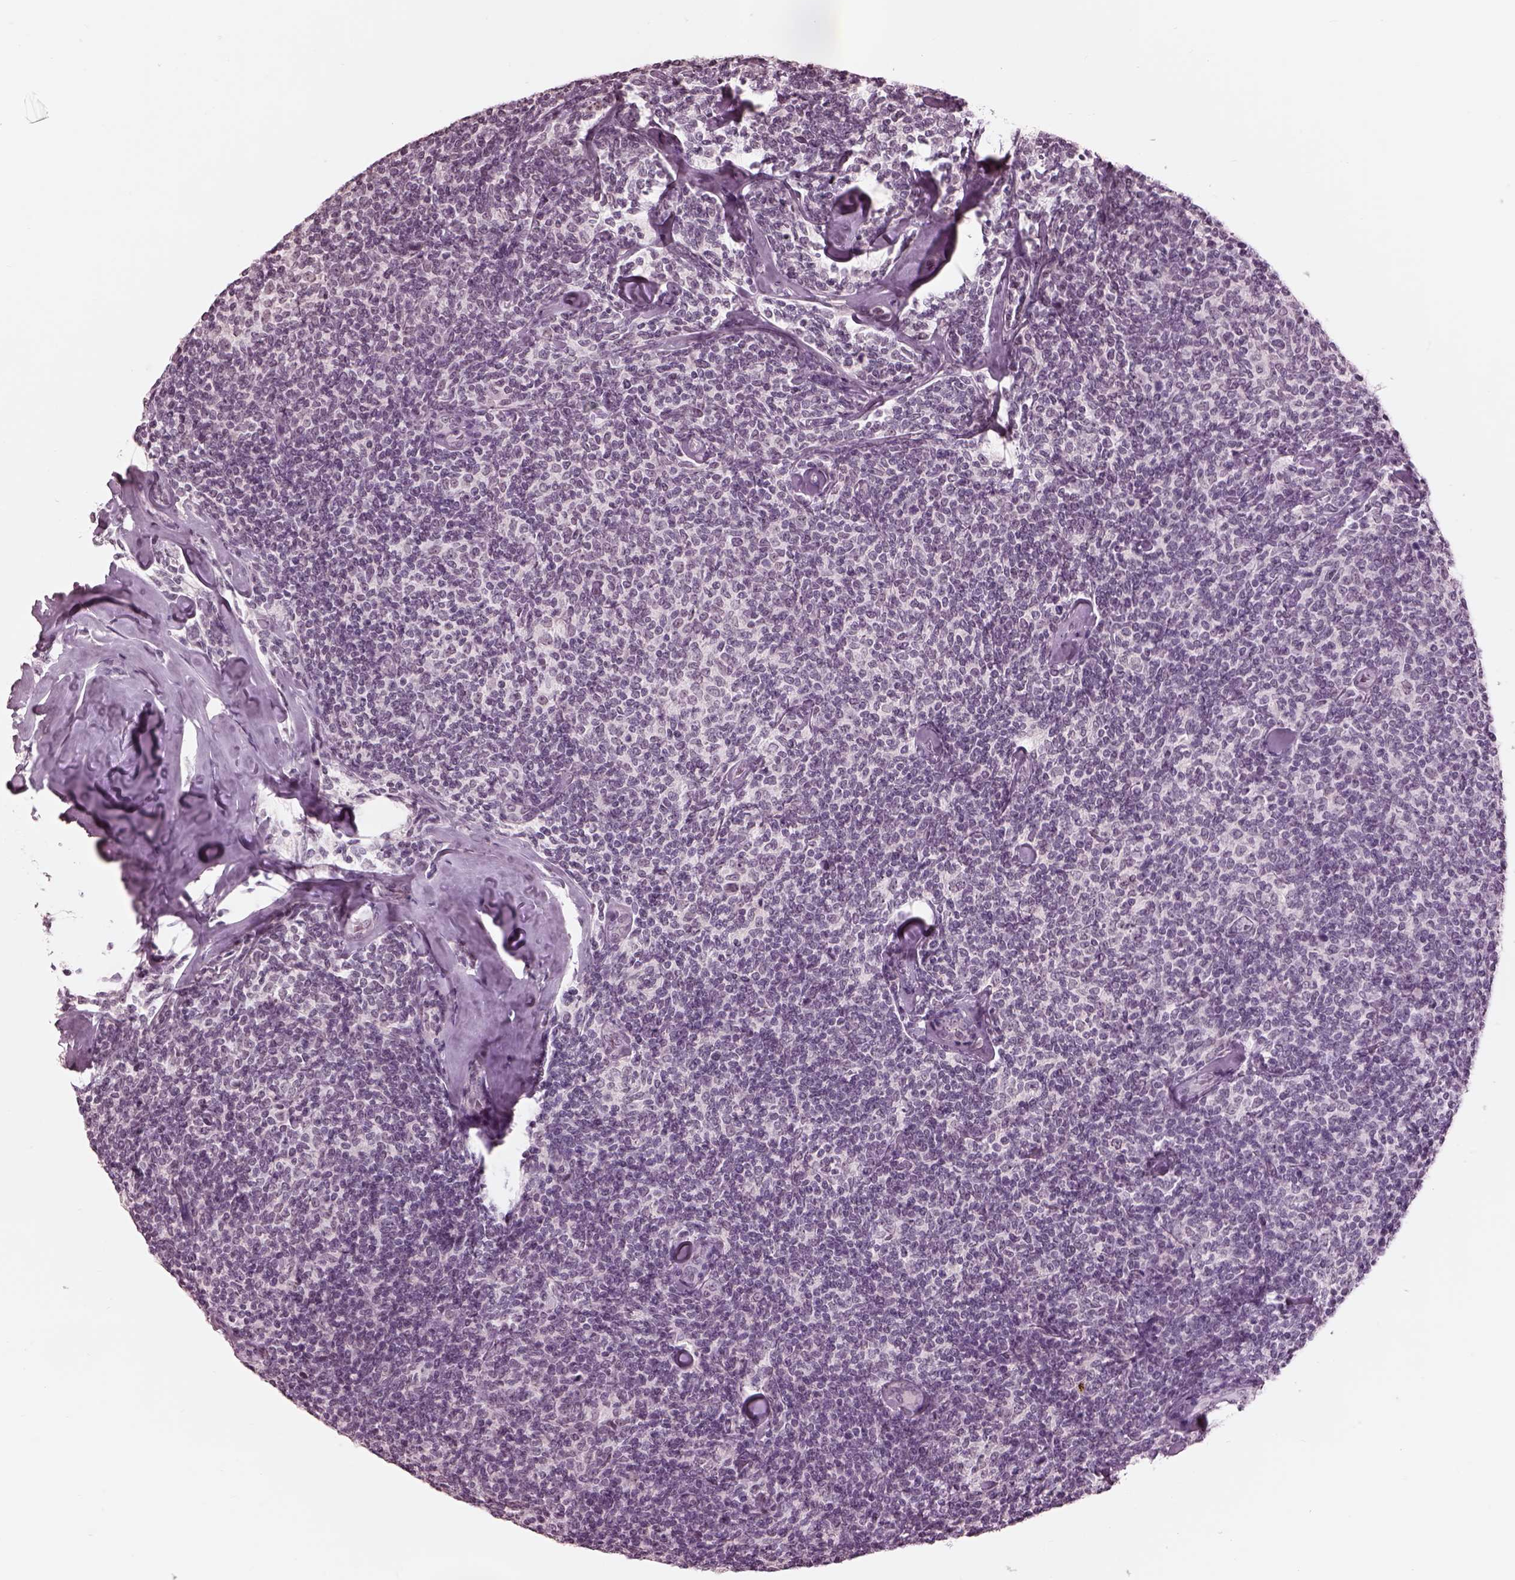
{"staining": {"intensity": "negative", "quantity": "none", "location": "none"}, "tissue": "lymphoma", "cell_type": "Tumor cells", "image_type": "cancer", "snomed": [{"axis": "morphology", "description": "Malignant lymphoma, non-Hodgkin's type, Low grade"}, {"axis": "topography", "description": "Lymph node"}], "caption": "Tumor cells show no significant positivity in lymphoma.", "gene": "GARIN4", "patient": {"sex": "female", "age": 56}}